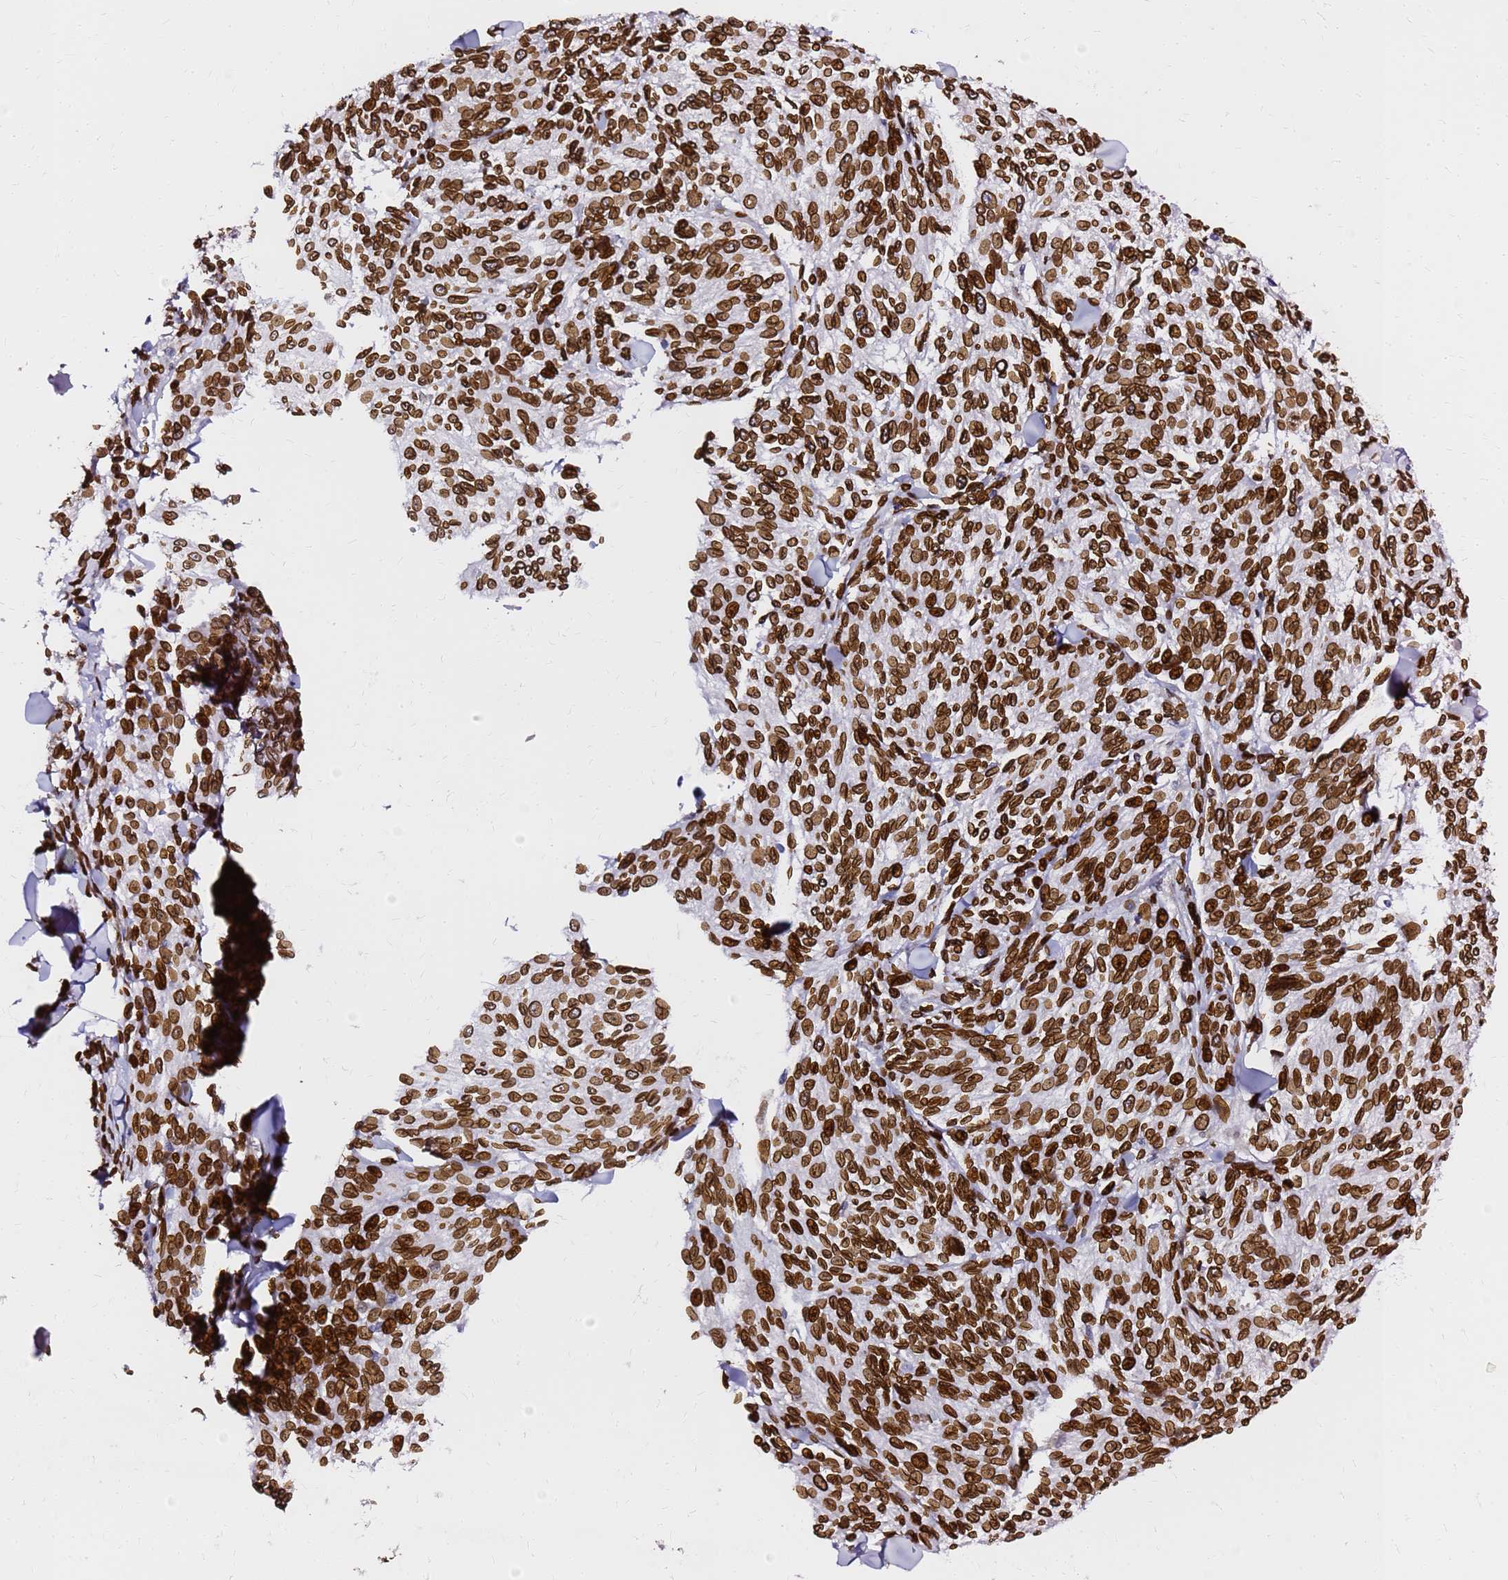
{"staining": {"intensity": "strong", "quantity": ">75%", "location": "cytoplasmic/membranous,nuclear"}, "tissue": "melanoma", "cell_type": "Tumor cells", "image_type": "cancer", "snomed": [{"axis": "morphology", "description": "Malignant melanoma, NOS"}, {"axis": "topography", "description": "Skin of trunk"}], "caption": "High-power microscopy captured an immunohistochemistry (IHC) photomicrograph of melanoma, revealing strong cytoplasmic/membranous and nuclear staining in about >75% of tumor cells.", "gene": "C6orf141", "patient": {"sex": "male", "age": 71}}